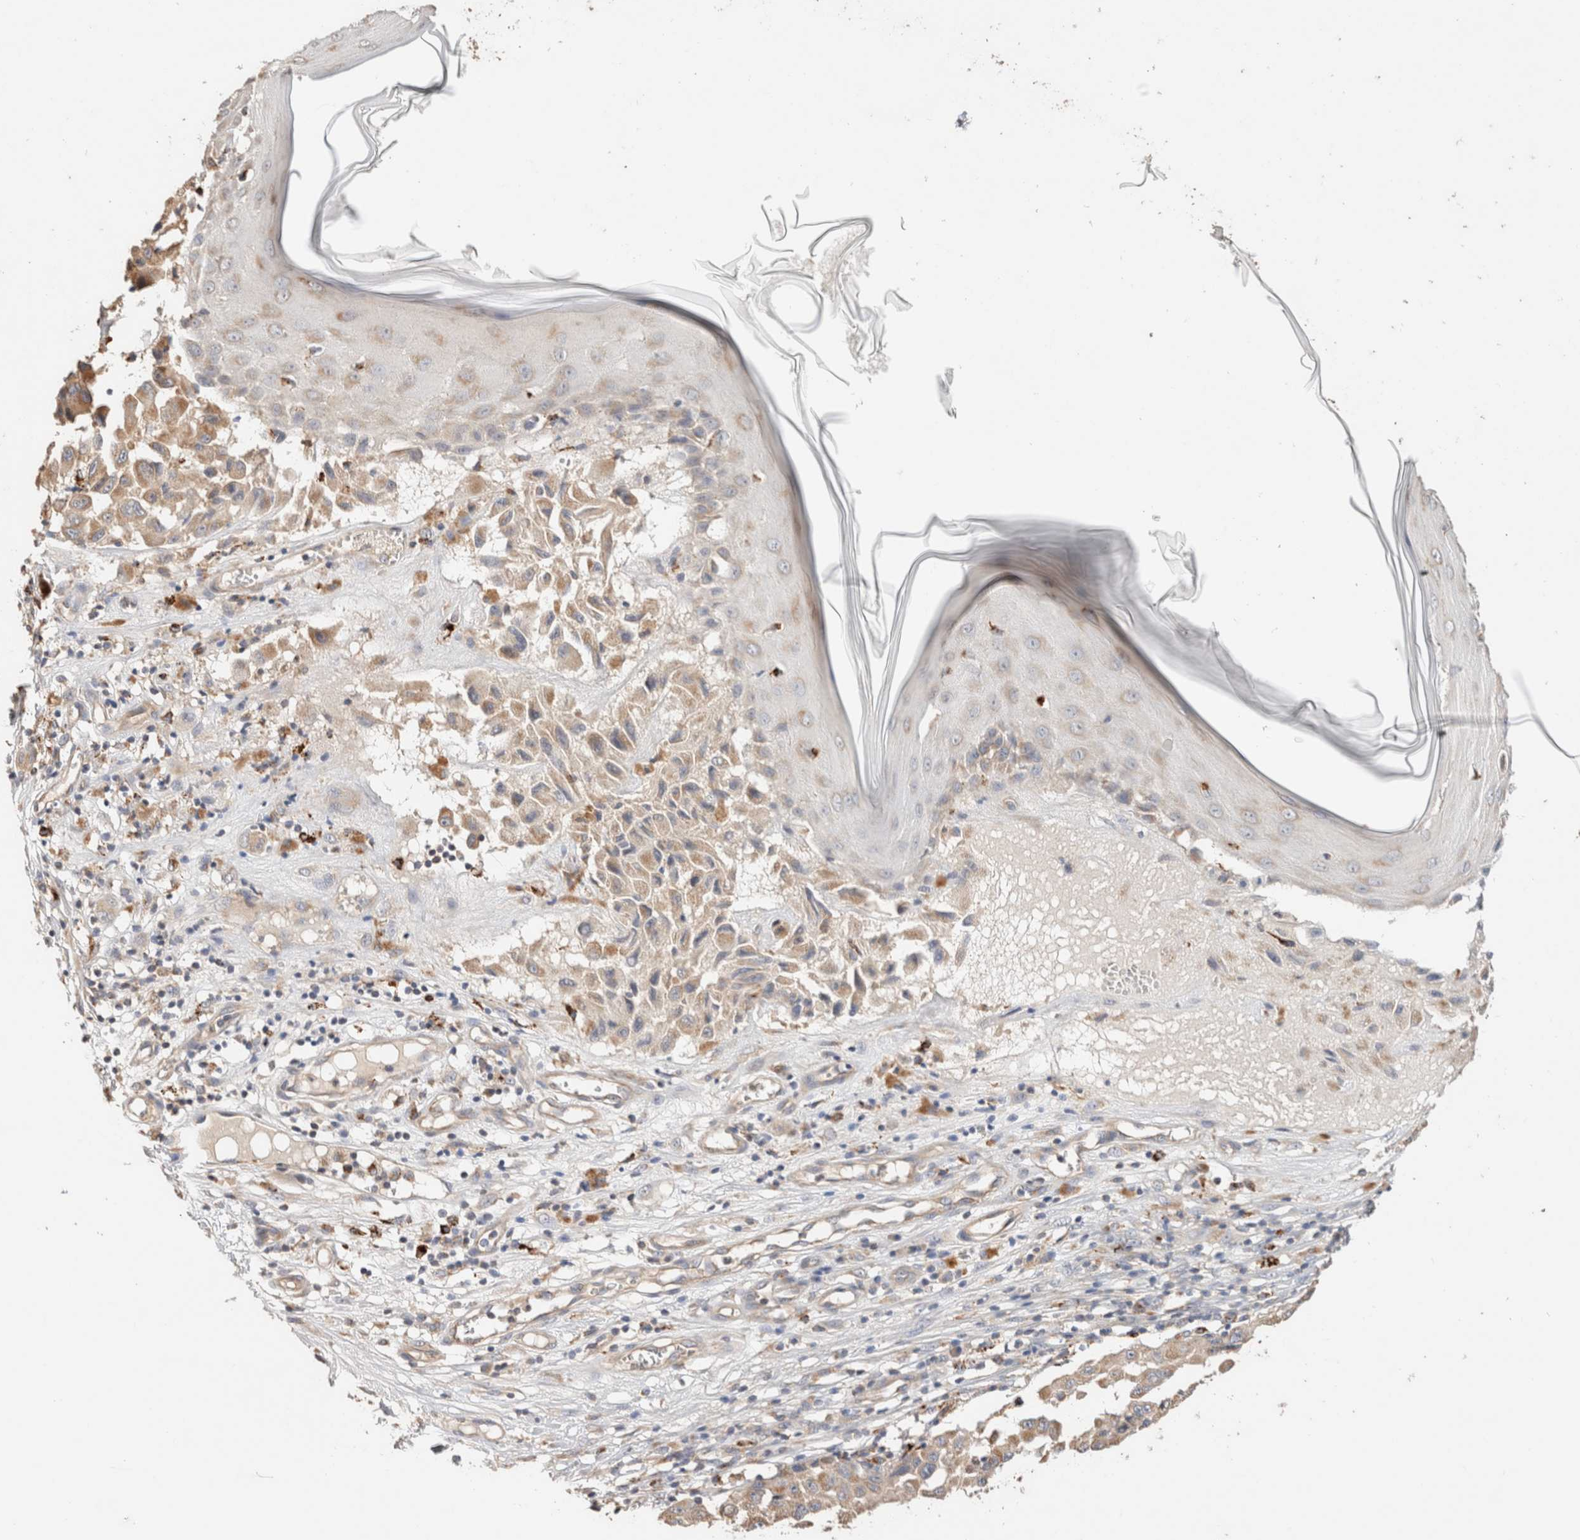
{"staining": {"intensity": "moderate", "quantity": ">75%", "location": "cytoplasmic/membranous"}, "tissue": "melanoma", "cell_type": "Tumor cells", "image_type": "cancer", "snomed": [{"axis": "morphology", "description": "Malignant melanoma, NOS"}, {"axis": "topography", "description": "Skin"}], "caption": "IHC (DAB (3,3'-diaminobenzidine)) staining of melanoma displays moderate cytoplasmic/membranous protein expression in about >75% of tumor cells. Using DAB (3,3'-diaminobenzidine) (brown) and hematoxylin (blue) stains, captured at high magnification using brightfield microscopy.", "gene": "B3GNTL1", "patient": {"sex": "male", "age": 30}}